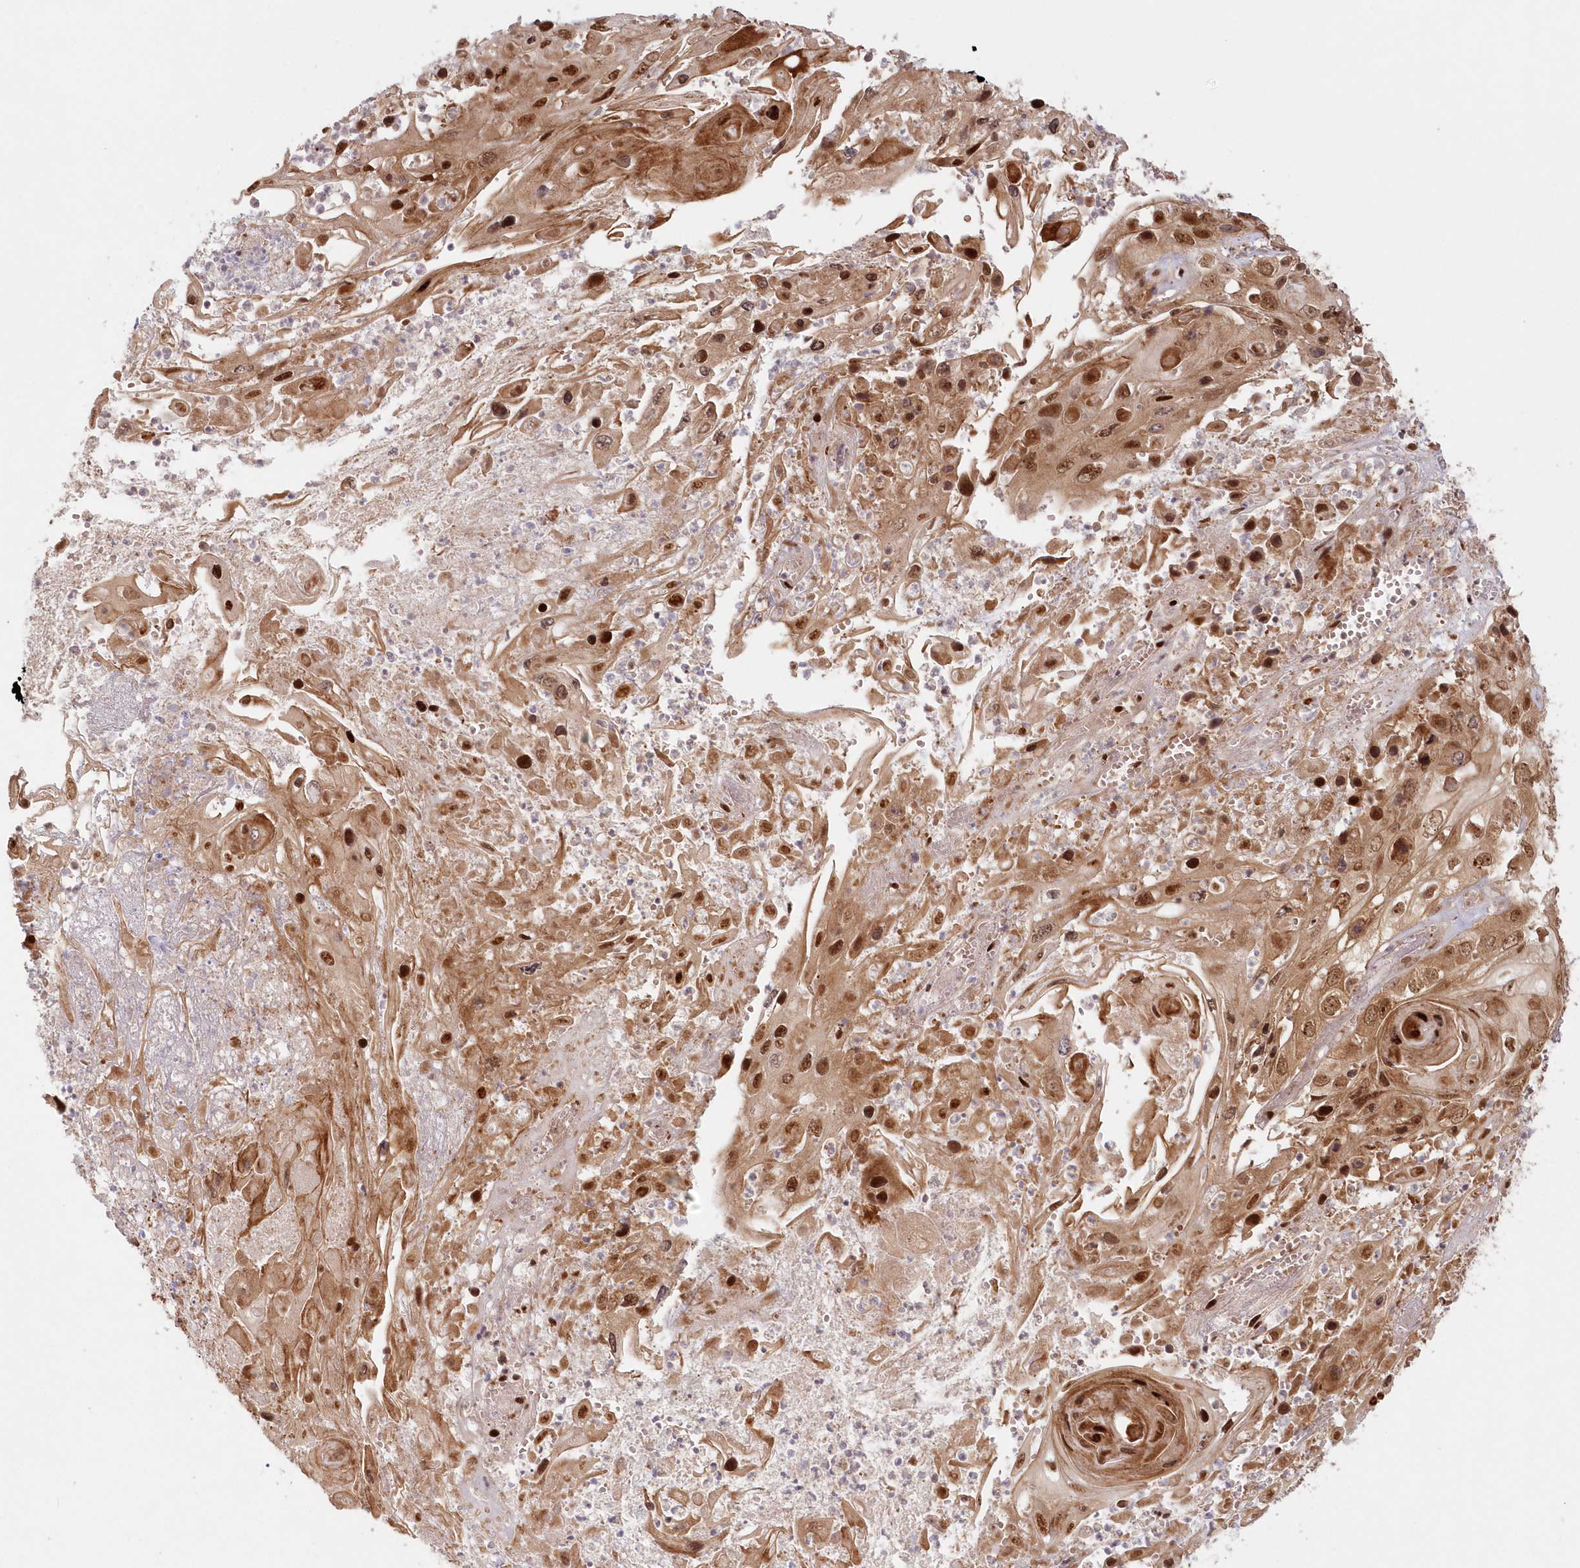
{"staining": {"intensity": "strong", "quantity": ">75%", "location": "cytoplasmic/membranous,nuclear"}, "tissue": "skin cancer", "cell_type": "Tumor cells", "image_type": "cancer", "snomed": [{"axis": "morphology", "description": "Squamous cell carcinoma, NOS"}, {"axis": "topography", "description": "Skin"}], "caption": "Protein expression by immunohistochemistry shows strong cytoplasmic/membranous and nuclear positivity in approximately >75% of tumor cells in skin cancer (squamous cell carcinoma). (DAB (3,3'-diaminobenzidine) IHC with brightfield microscopy, high magnification).", "gene": "TOGARAM2", "patient": {"sex": "male", "age": 55}}